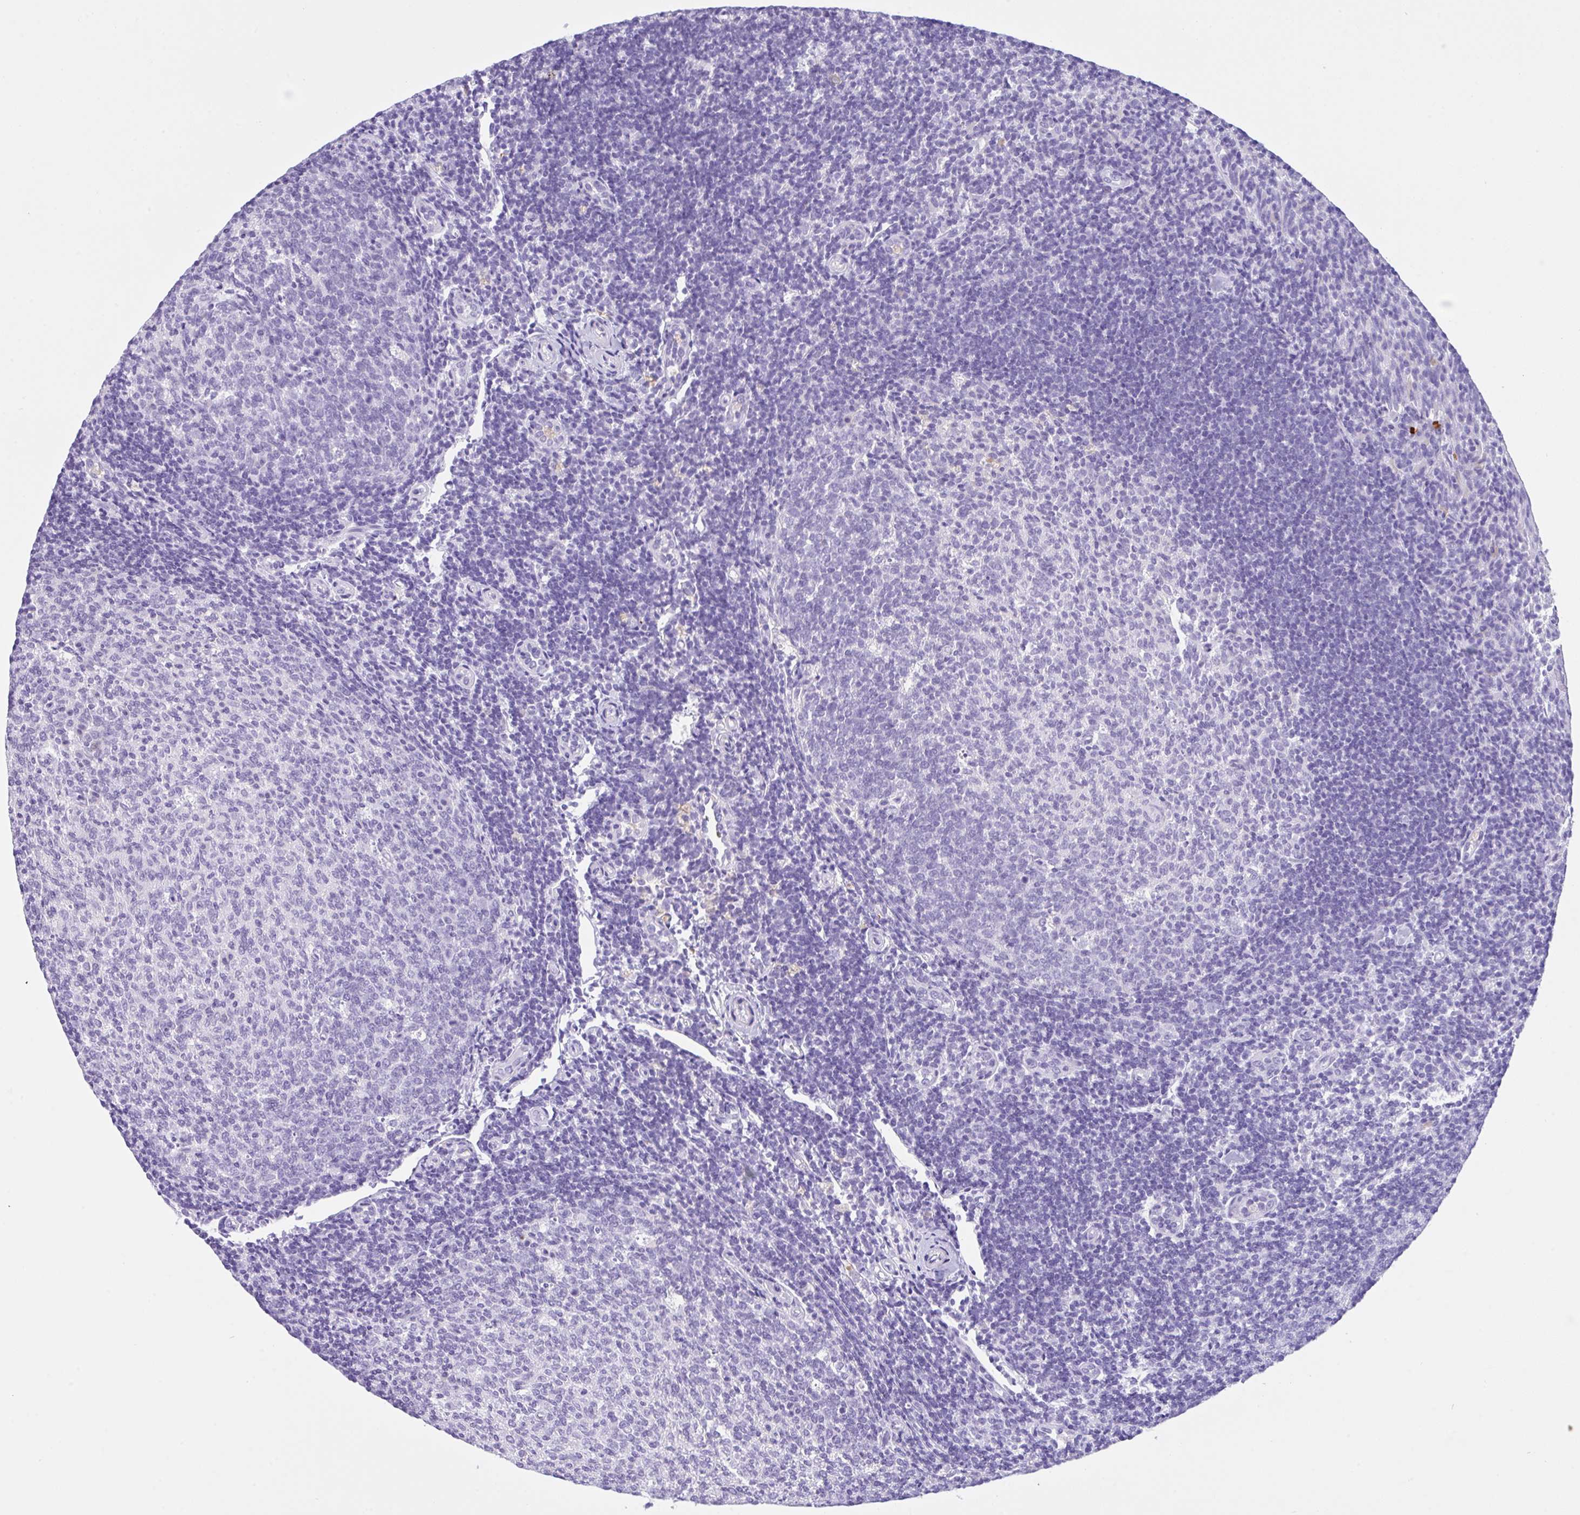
{"staining": {"intensity": "weak", "quantity": "<25%", "location": "cytoplasmic/membranous"}, "tissue": "tonsil", "cell_type": "Germinal center cells", "image_type": "normal", "snomed": [{"axis": "morphology", "description": "Normal tissue, NOS"}, {"axis": "topography", "description": "Tonsil"}], "caption": "Micrograph shows no protein positivity in germinal center cells of normal tonsil.", "gene": "NCF1", "patient": {"sex": "female", "age": 10}}